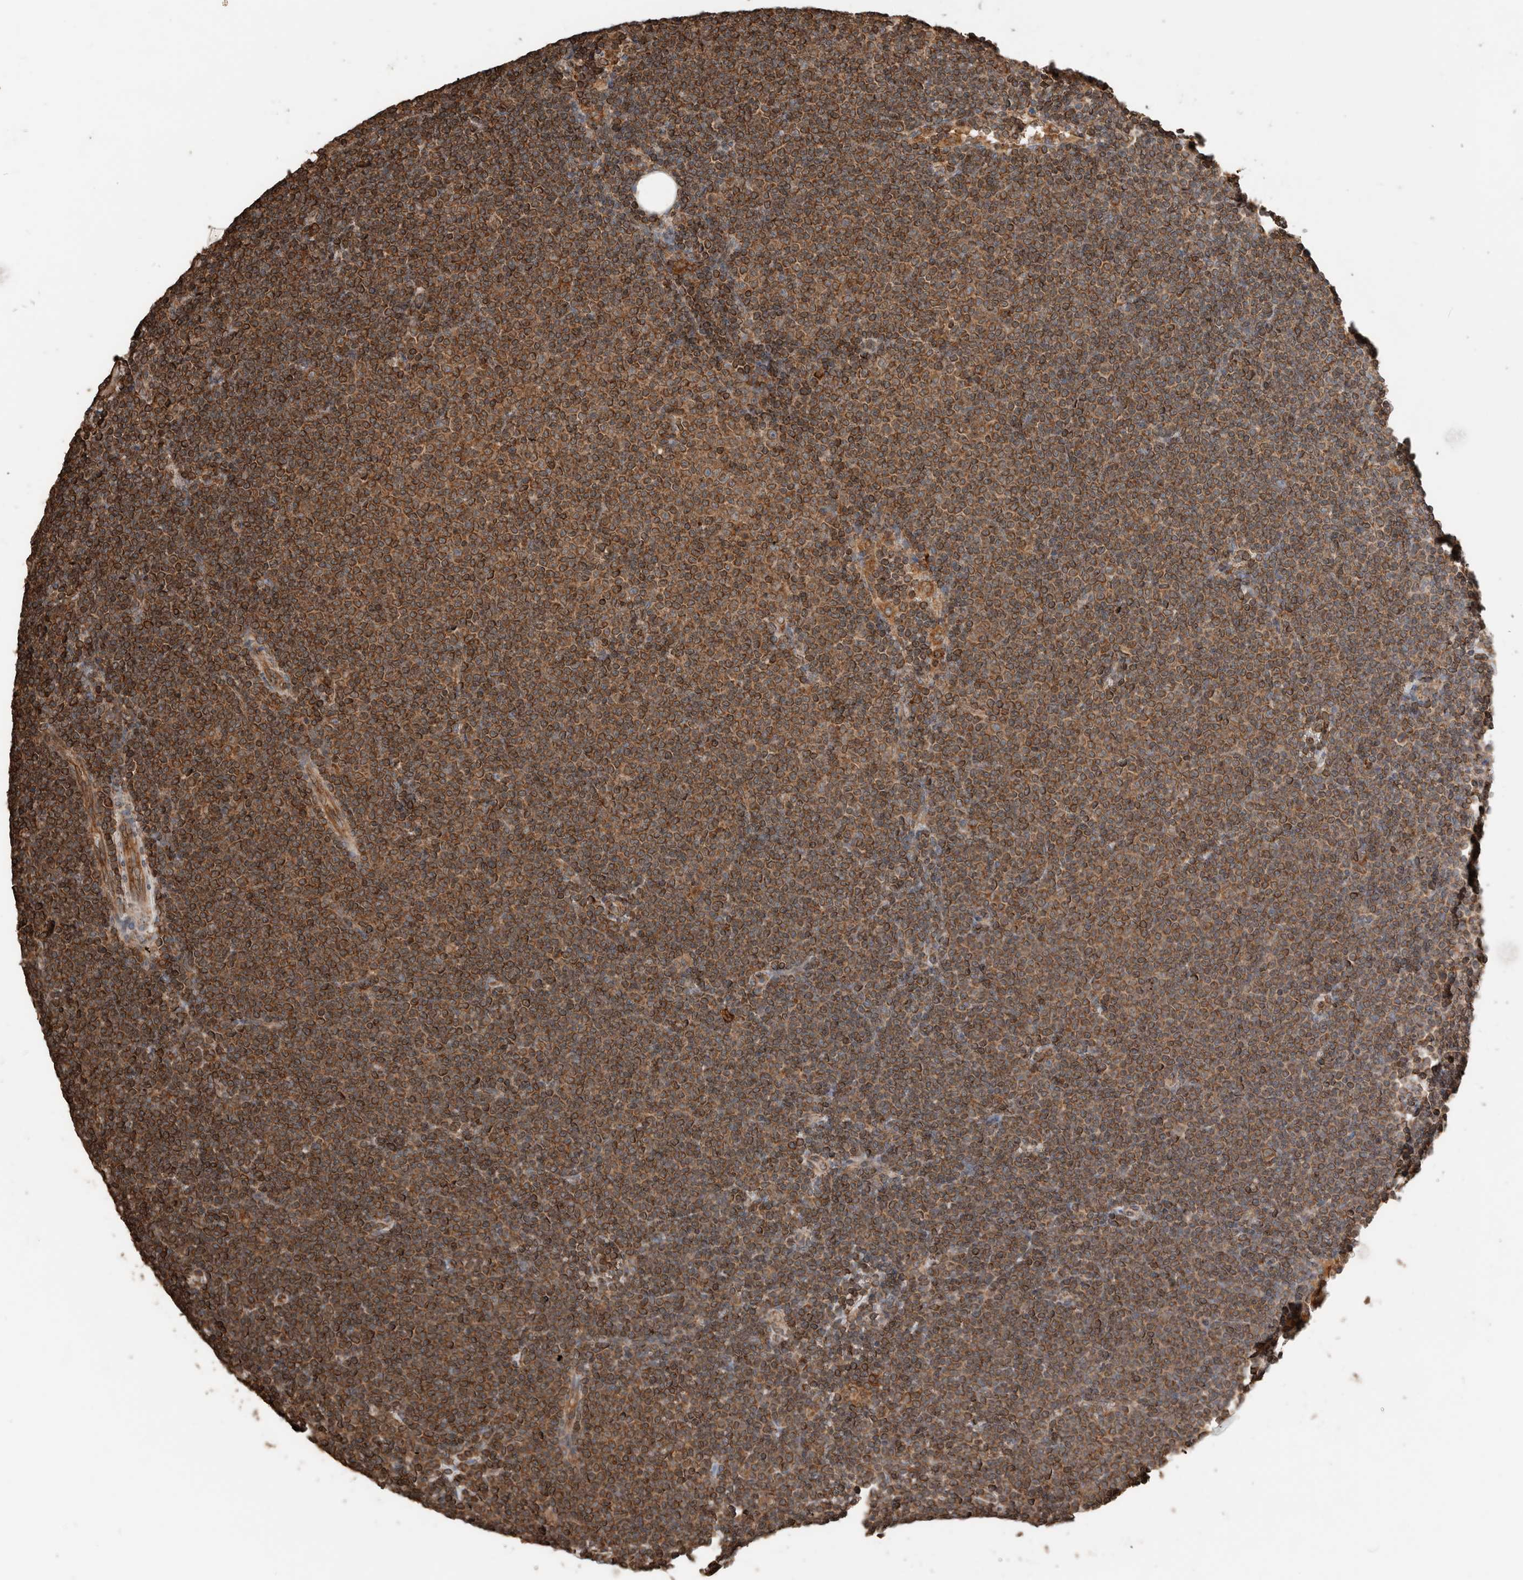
{"staining": {"intensity": "moderate", "quantity": ">75%", "location": "cytoplasmic/membranous"}, "tissue": "lymphoma", "cell_type": "Tumor cells", "image_type": "cancer", "snomed": [{"axis": "morphology", "description": "Malignant lymphoma, non-Hodgkin's type, Low grade"}, {"axis": "topography", "description": "Lymph node"}], "caption": "Immunohistochemistry histopathology image of human lymphoma stained for a protein (brown), which reveals medium levels of moderate cytoplasmic/membranous staining in about >75% of tumor cells.", "gene": "ERAP2", "patient": {"sex": "female", "age": 53}}